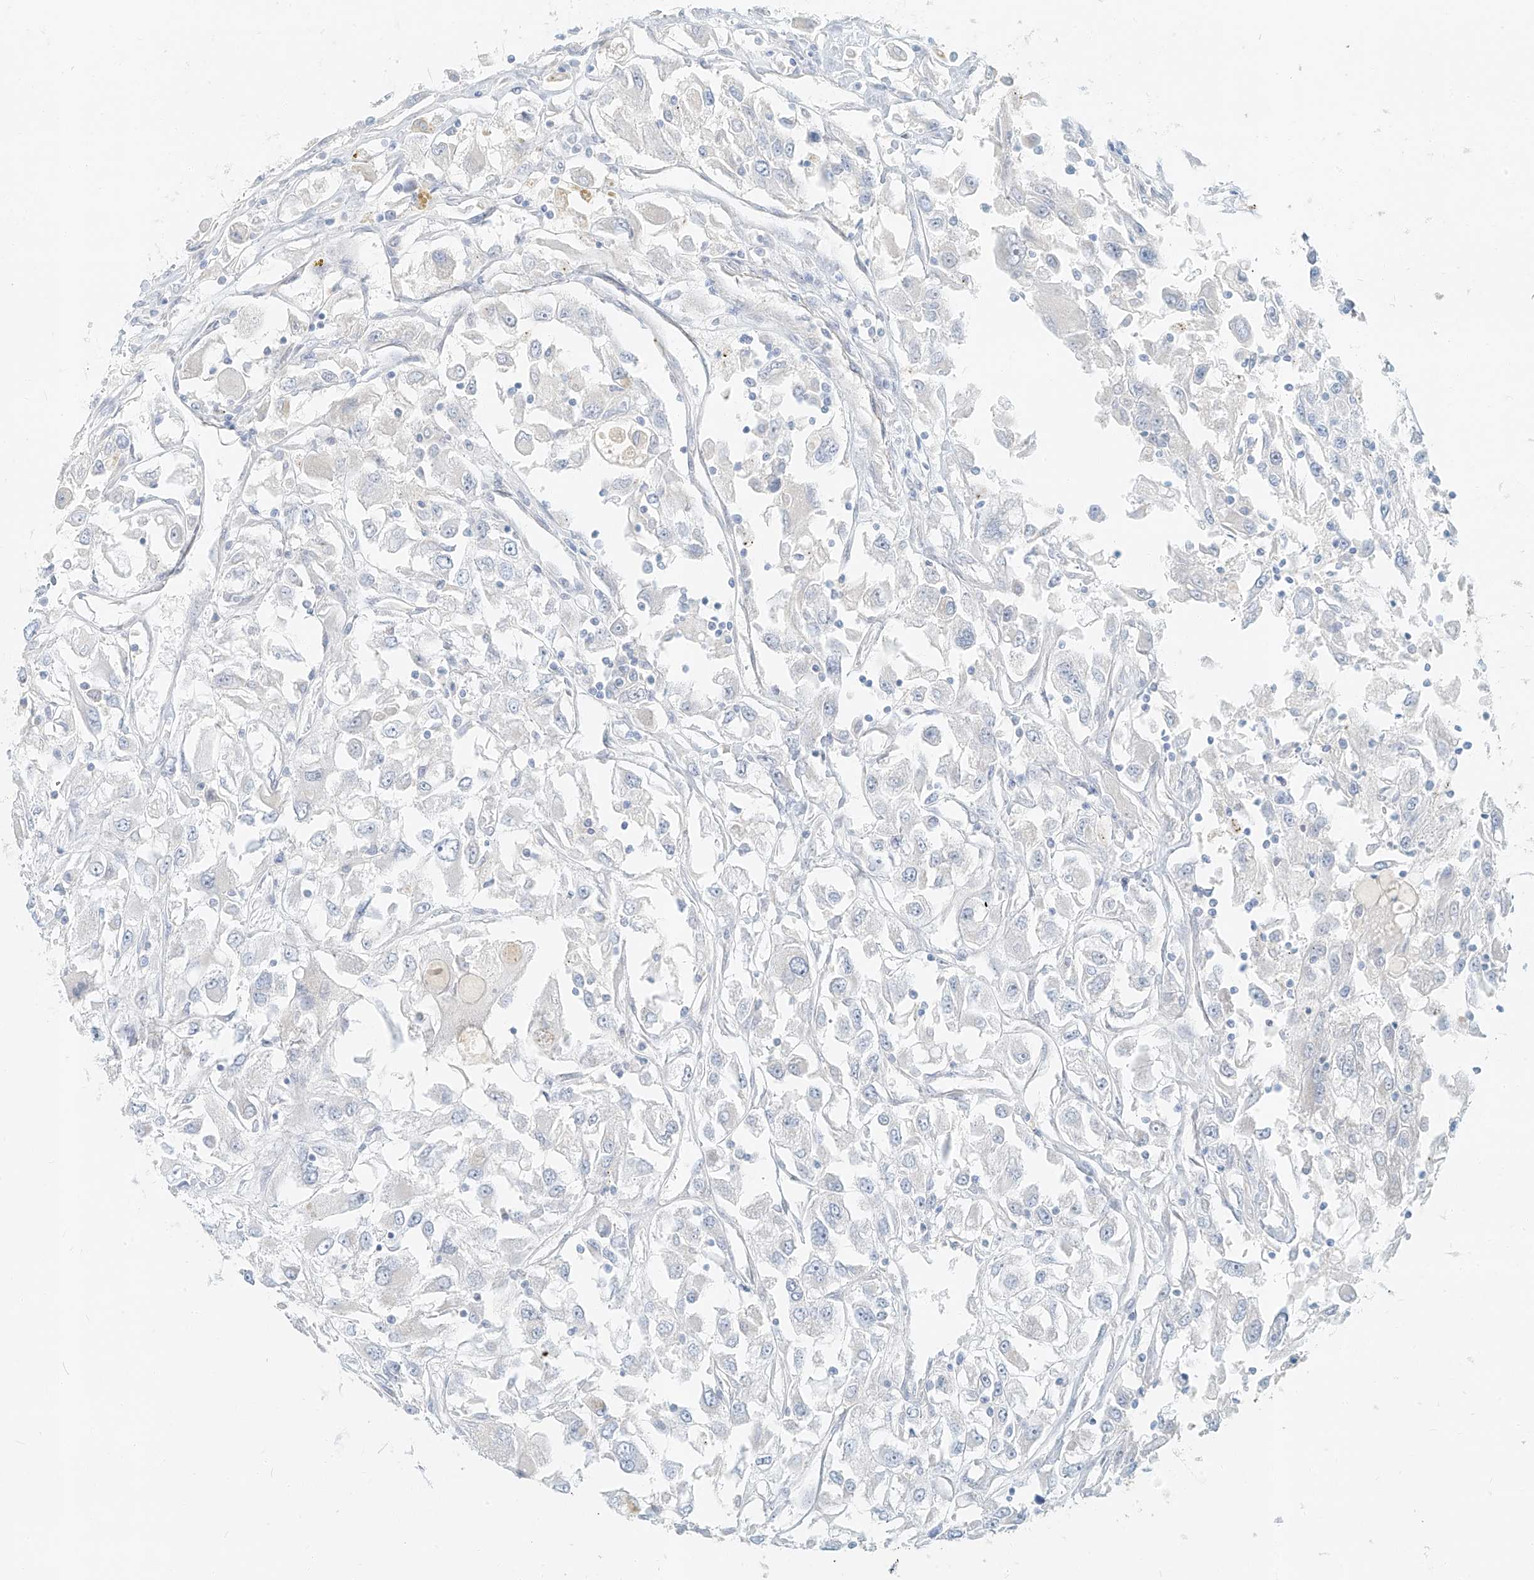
{"staining": {"intensity": "negative", "quantity": "none", "location": "none"}, "tissue": "renal cancer", "cell_type": "Tumor cells", "image_type": "cancer", "snomed": [{"axis": "morphology", "description": "Adenocarcinoma, NOS"}, {"axis": "topography", "description": "Kidney"}], "caption": "This histopathology image is of adenocarcinoma (renal) stained with immunohistochemistry to label a protein in brown with the nuclei are counter-stained blue. There is no staining in tumor cells.", "gene": "PGC", "patient": {"sex": "female", "age": 52}}